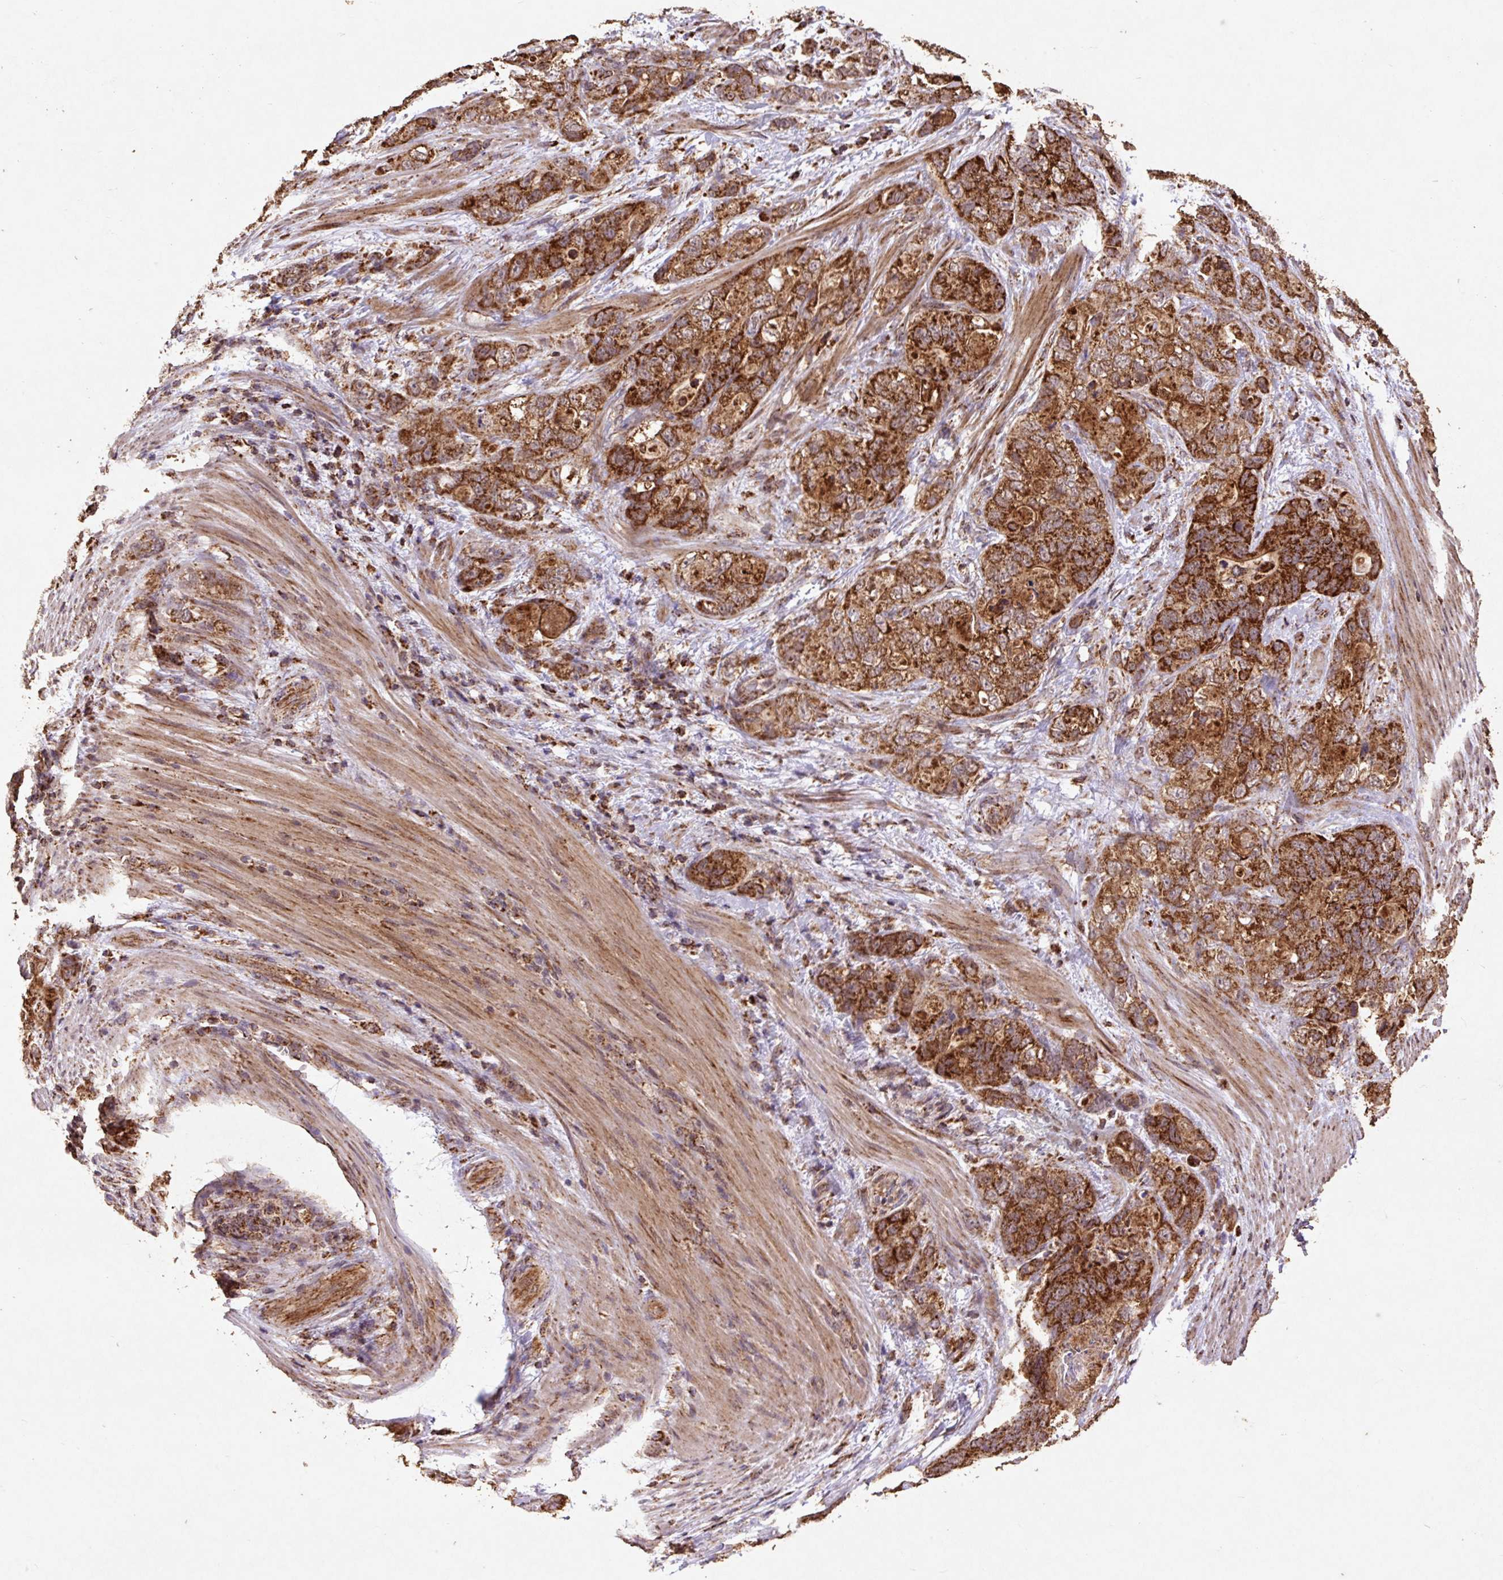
{"staining": {"intensity": "strong", "quantity": ">75%", "location": "cytoplasmic/membranous"}, "tissue": "stomach cancer", "cell_type": "Tumor cells", "image_type": "cancer", "snomed": [{"axis": "morphology", "description": "Normal tissue, NOS"}, {"axis": "morphology", "description": "Adenocarcinoma, NOS"}, {"axis": "topography", "description": "Stomach"}], "caption": "Tumor cells exhibit strong cytoplasmic/membranous expression in about >75% of cells in stomach adenocarcinoma.", "gene": "ATP5F1A", "patient": {"sex": "female", "age": 89}}